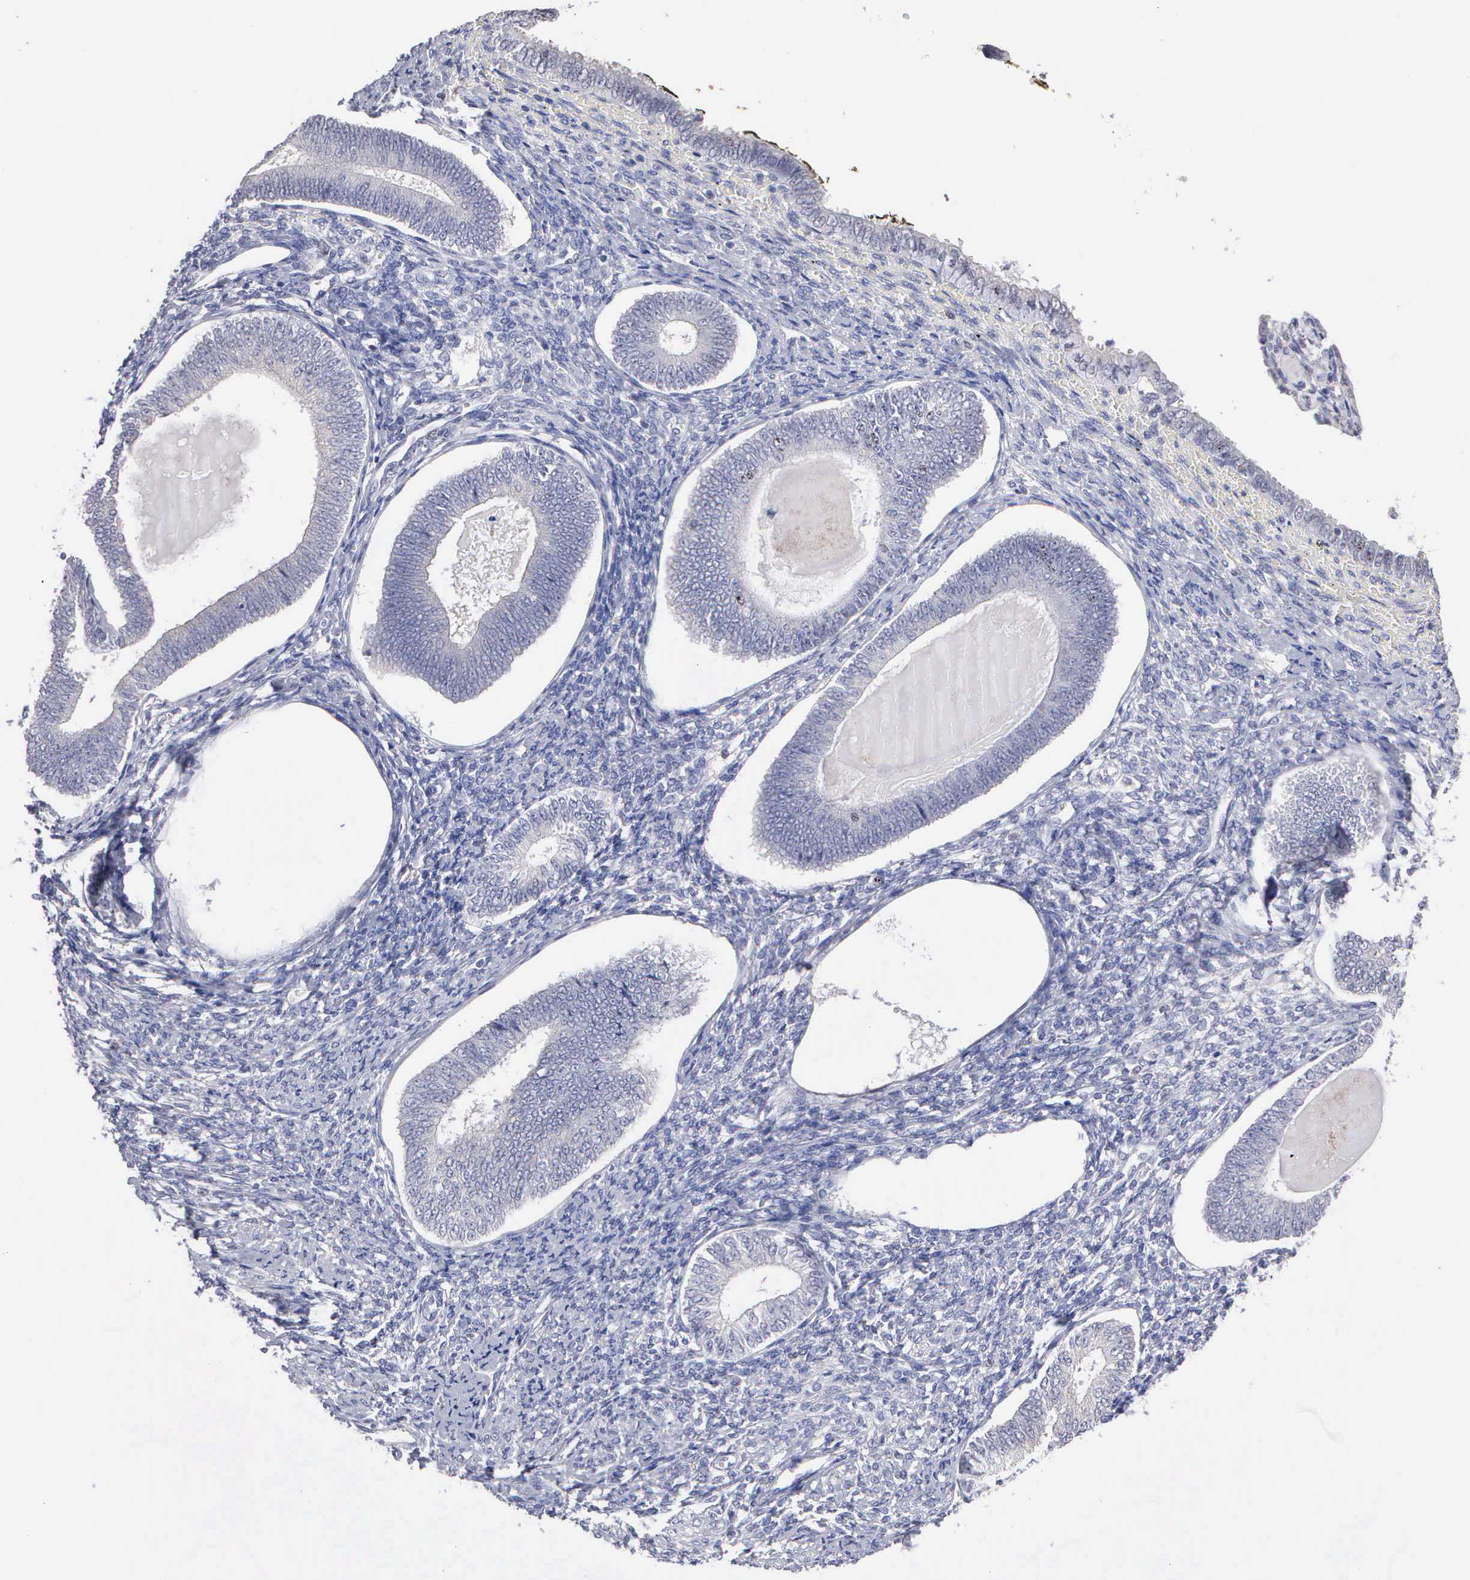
{"staining": {"intensity": "negative", "quantity": "none", "location": "none"}, "tissue": "endometrium", "cell_type": "Cells in endometrial stroma", "image_type": "normal", "snomed": [{"axis": "morphology", "description": "Normal tissue, NOS"}, {"axis": "topography", "description": "Endometrium"}], "caption": "An immunohistochemistry (IHC) image of benign endometrium is shown. There is no staining in cells in endometrial stroma of endometrium.", "gene": "KDM6A", "patient": {"sex": "female", "age": 82}}